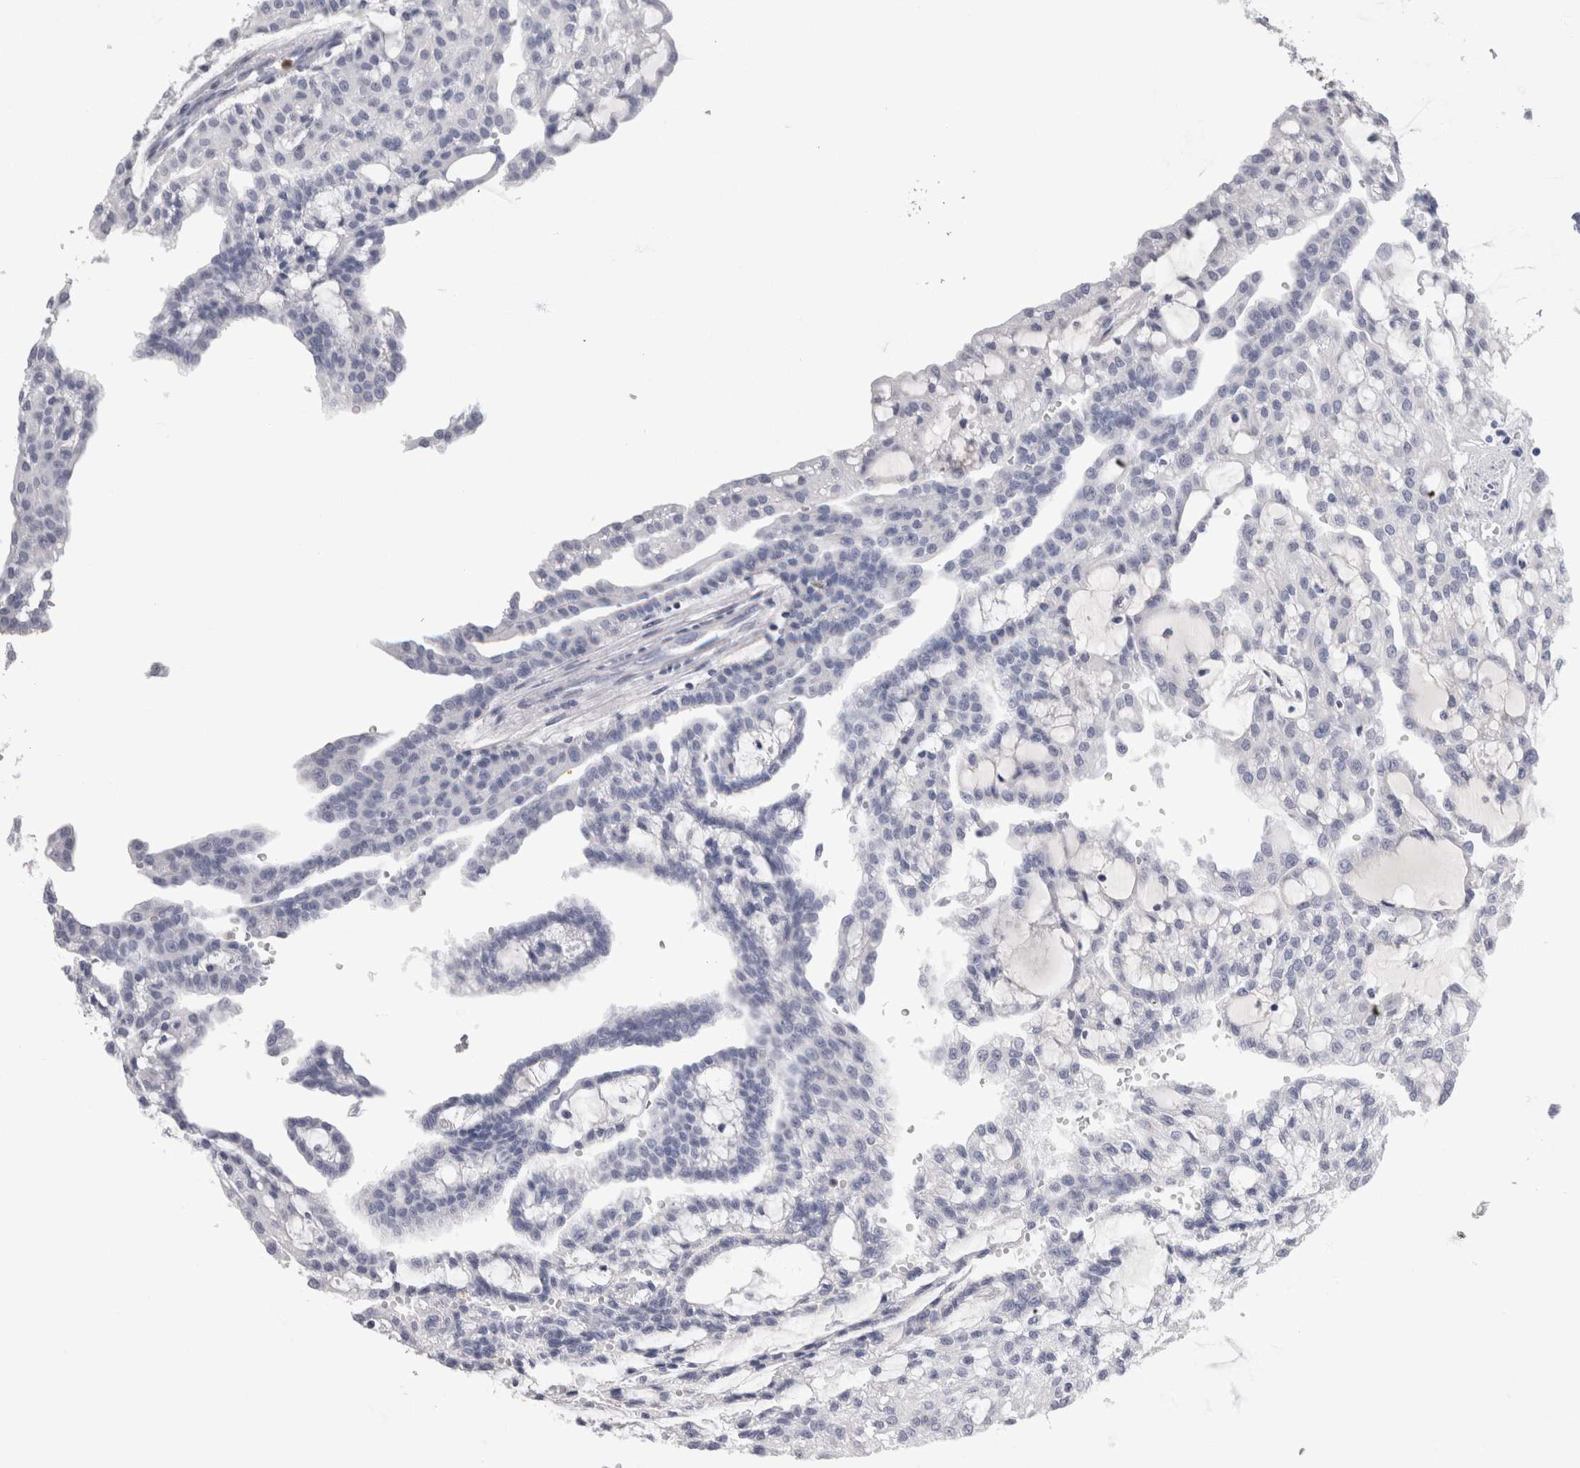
{"staining": {"intensity": "negative", "quantity": "none", "location": "none"}, "tissue": "renal cancer", "cell_type": "Tumor cells", "image_type": "cancer", "snomed": [{"axis": "morphology", "description": "Adenocarcinoma, NOS"}, {"axis": "topography", "description": "Kidney"}], "caption": "A histopathology image of human renal cancer (adenocarcinoma) is negative for staining in tumor cells.", "gene": "S100A12", "patient": {"sex": "male", "age": 63}}